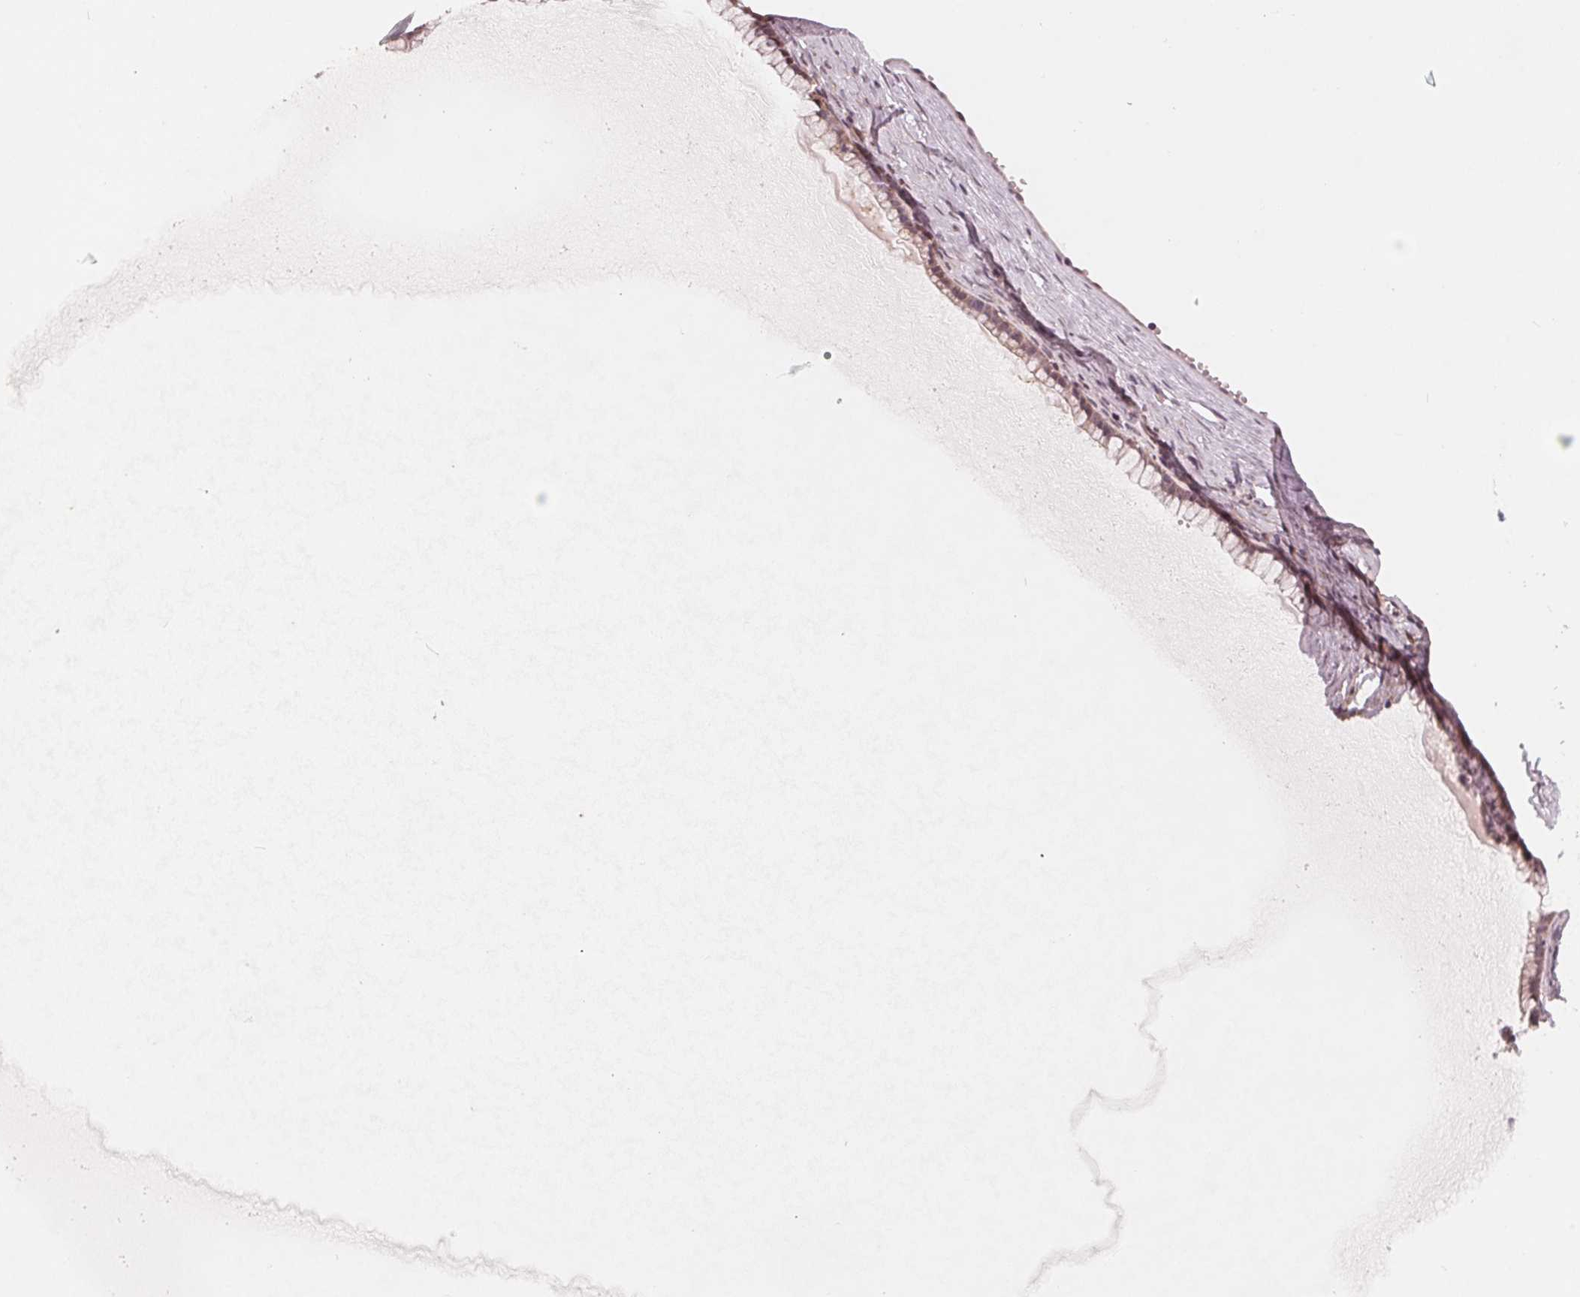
{"staining": {"intensity": "negative", "quantity": "none", "location": "none"}, "tissue": "ovarian cancer", "cell_type": "Tumor cells", "image_type": "cancer", "snomed": [{"axis": "morphology", "description": "Cystadenocarcinoma, mucinous, NOS"}, {"axis": "topography", "description": "Ovary"}], "caption": "Immunohistochemical staining of mucinous cystadenocarcinoma (ovarian) demonstrates no significant expression in tumor cells.", "gene": "IL9R", "patient": {"sex": "female", "age": 41}}